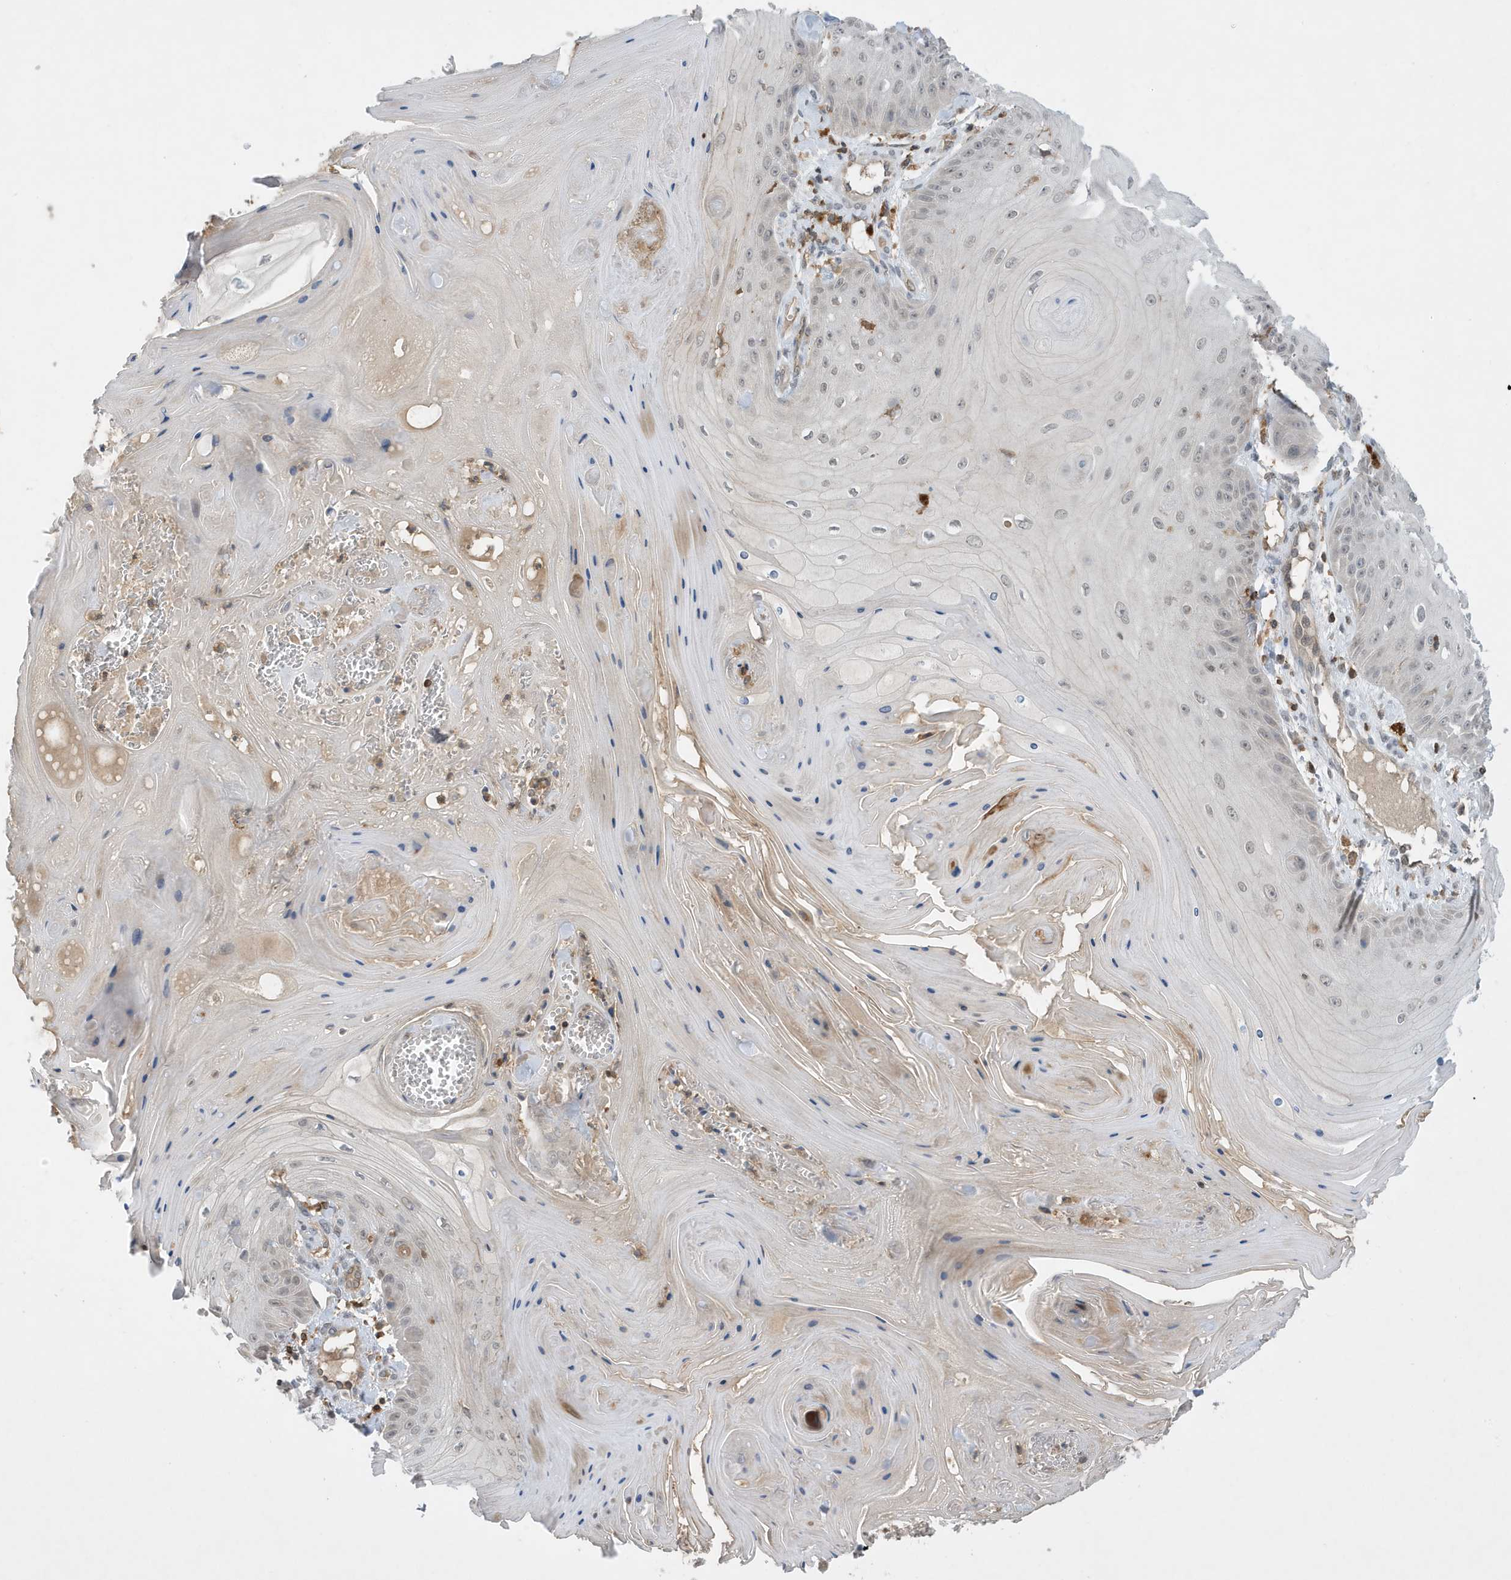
{"staining": {"intensity": "negative", "quantity": "none", "location": "none"}, "tissue": "skin cancer", "cell_type": "Tumor cells", "image_type": "cancer", "snomed": [{"axis": "morphology", "description": "Squamous cell carcinoma, NOS"}, {"axis": "topography", "description": "Skin"}], "caption": "A micrograph of human skin cancer (squamous cell carcinoma) is negative for staining in tumor cells.", "gene": "NSUN3", "patient": {"sex": "male", "age": 74}}